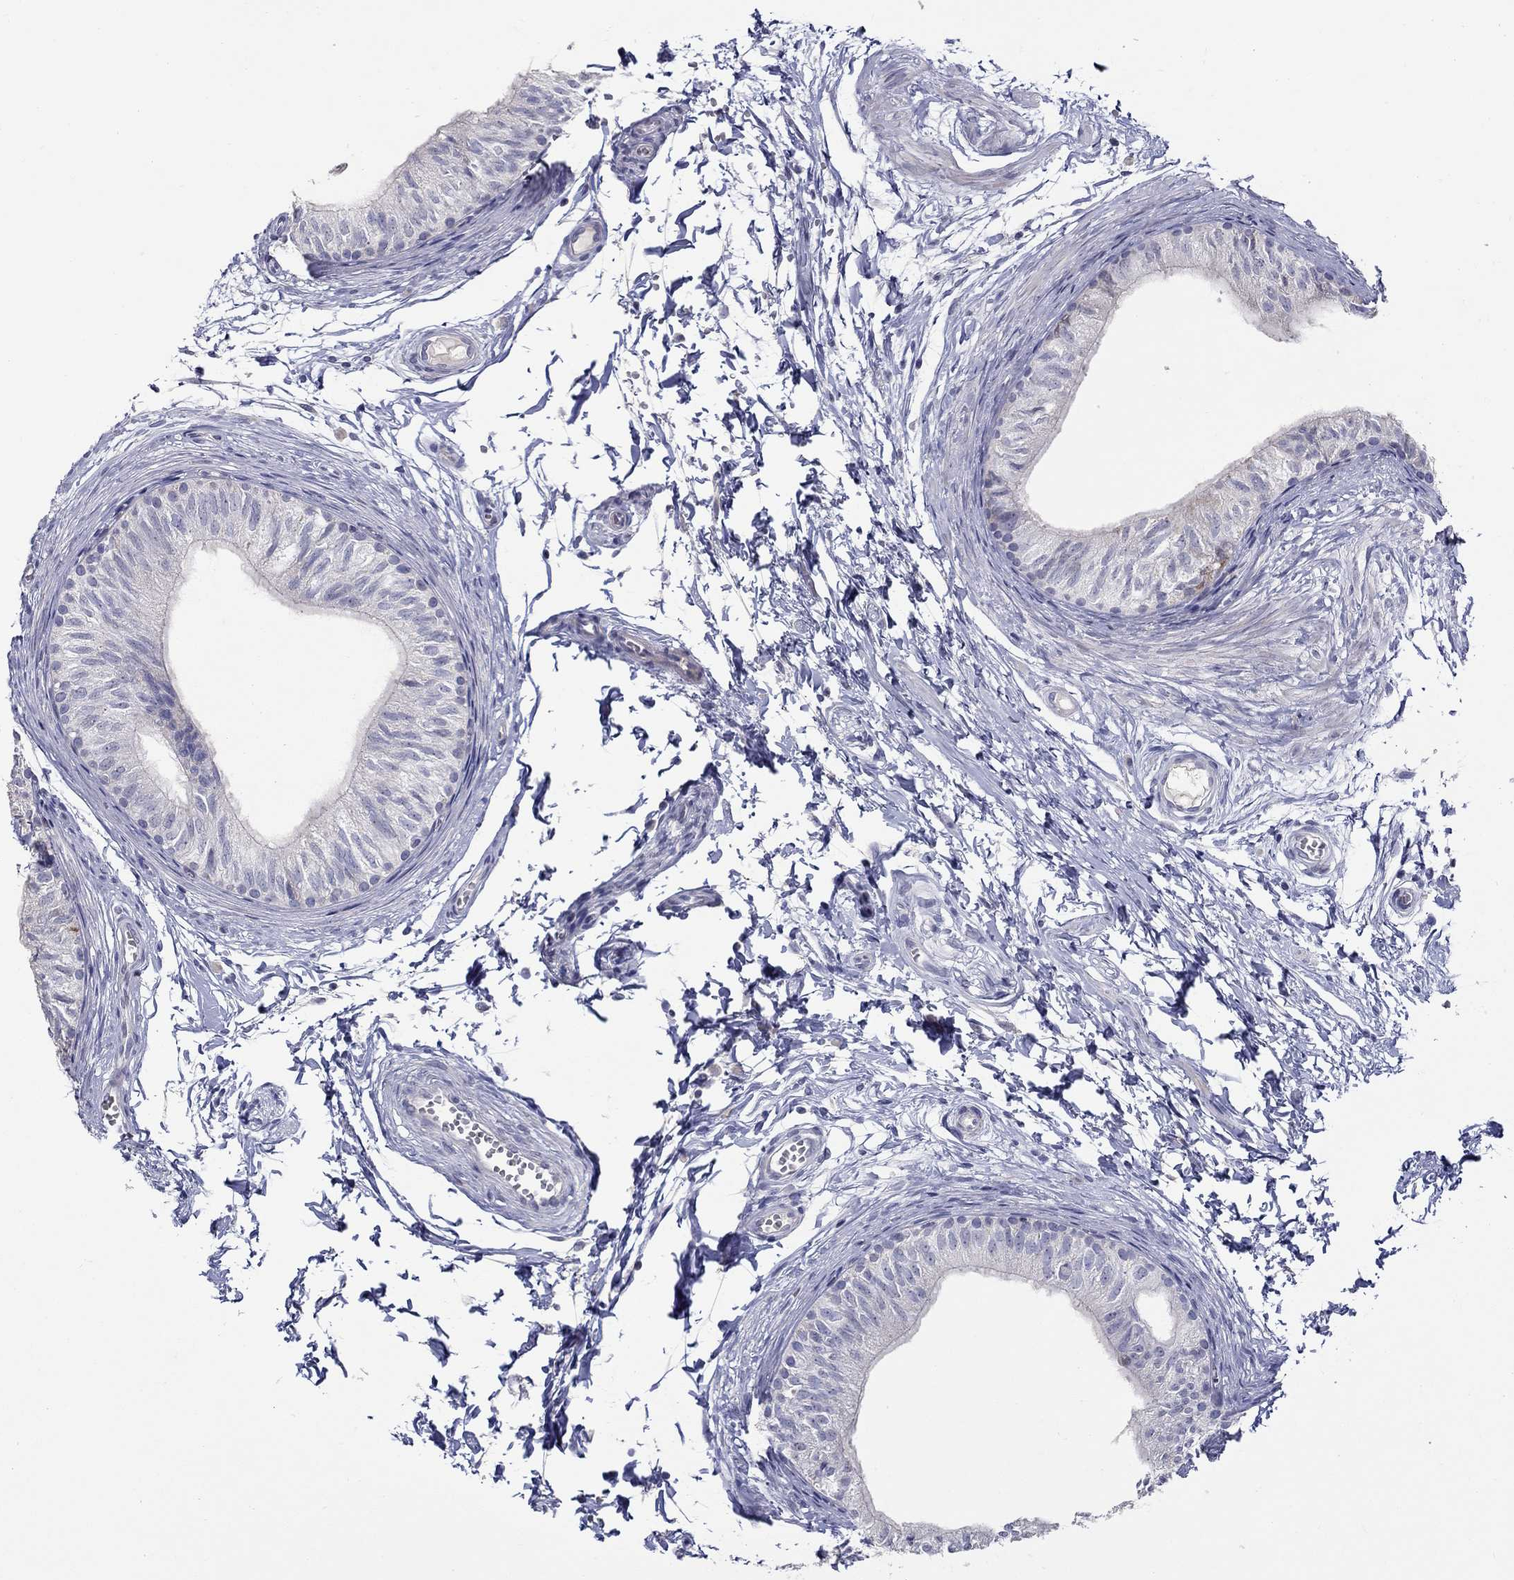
{"staining": {"intensity": "negative", "quantity": "none", "location": "none"}, "tissue": "epididymis", "cell_type": "Glandular cells", "image_type": "normal", "snomed": [{"axis": "morphology", "description": "Normal tissue, NOS"}, {"axis": "topography", "description": "Epididymis"}], "caption": "Immunohistochemistry of benign epididymis reveals no positivity in glandular cells. Nuclei are stained in blue.", "gene": "HMX2", "patient": {"sex": "male", "age": 22}}